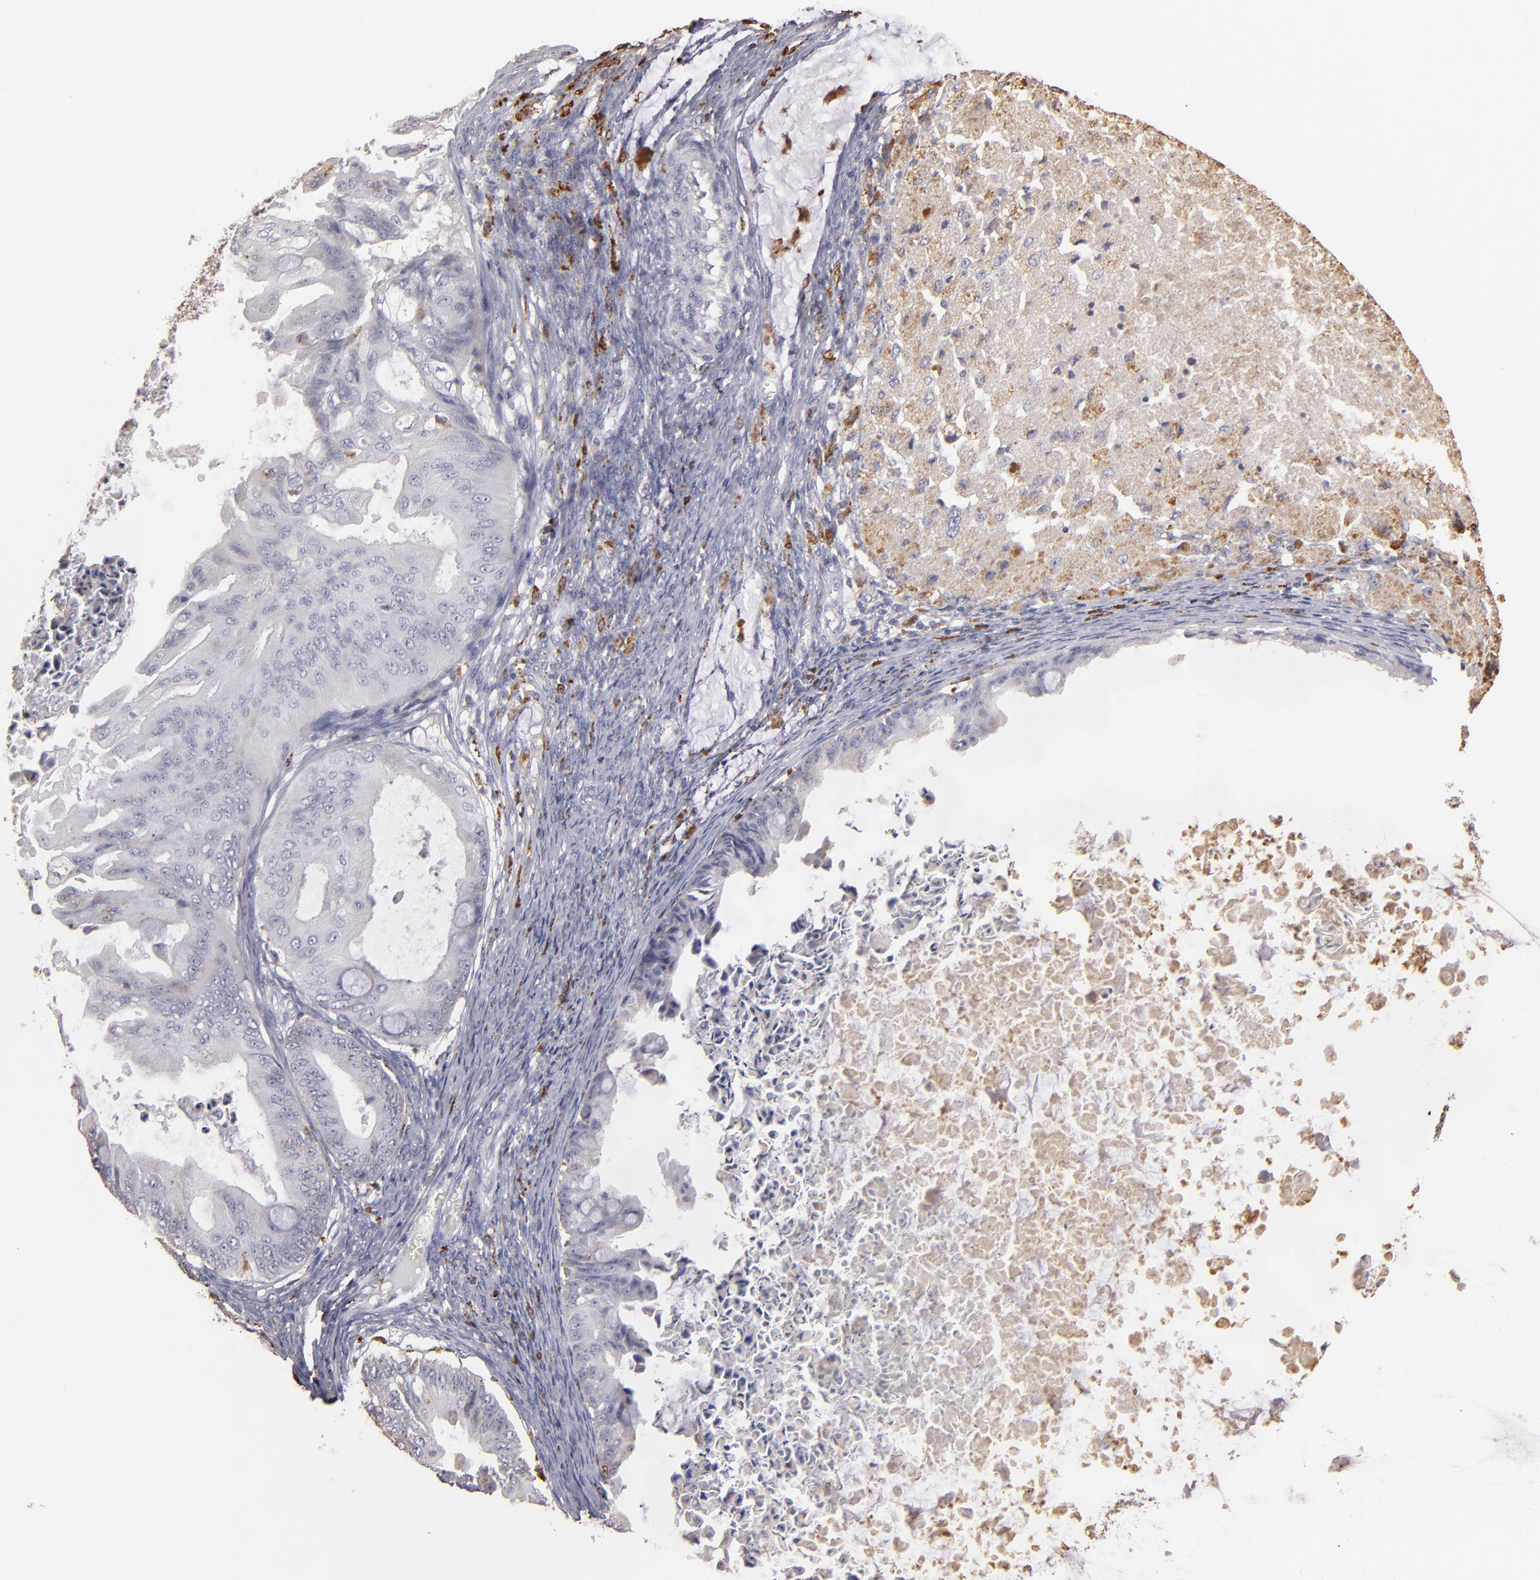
{"staining": {"intensity": "weak", "quantity": "<25%", "location": "cytoplasmic/membranous"}, "tissue": "ovarian cancer", "cell_type": "Tumor cells", "image_type": "cancer", "snomed": [{"axis": "morphology", "description": "Cystadenocarcinoma, mucinous, NOS"}, {"axis": "topography", "description": "Ovary"}], "caption": "Immunohistochemical staining of ovarian cancer (mucinous cystadenocarcinoma) reveals no significant expression in tumor cells.", "gene": "TRAF1", "patient": {"sex": "female", "age": 37}}